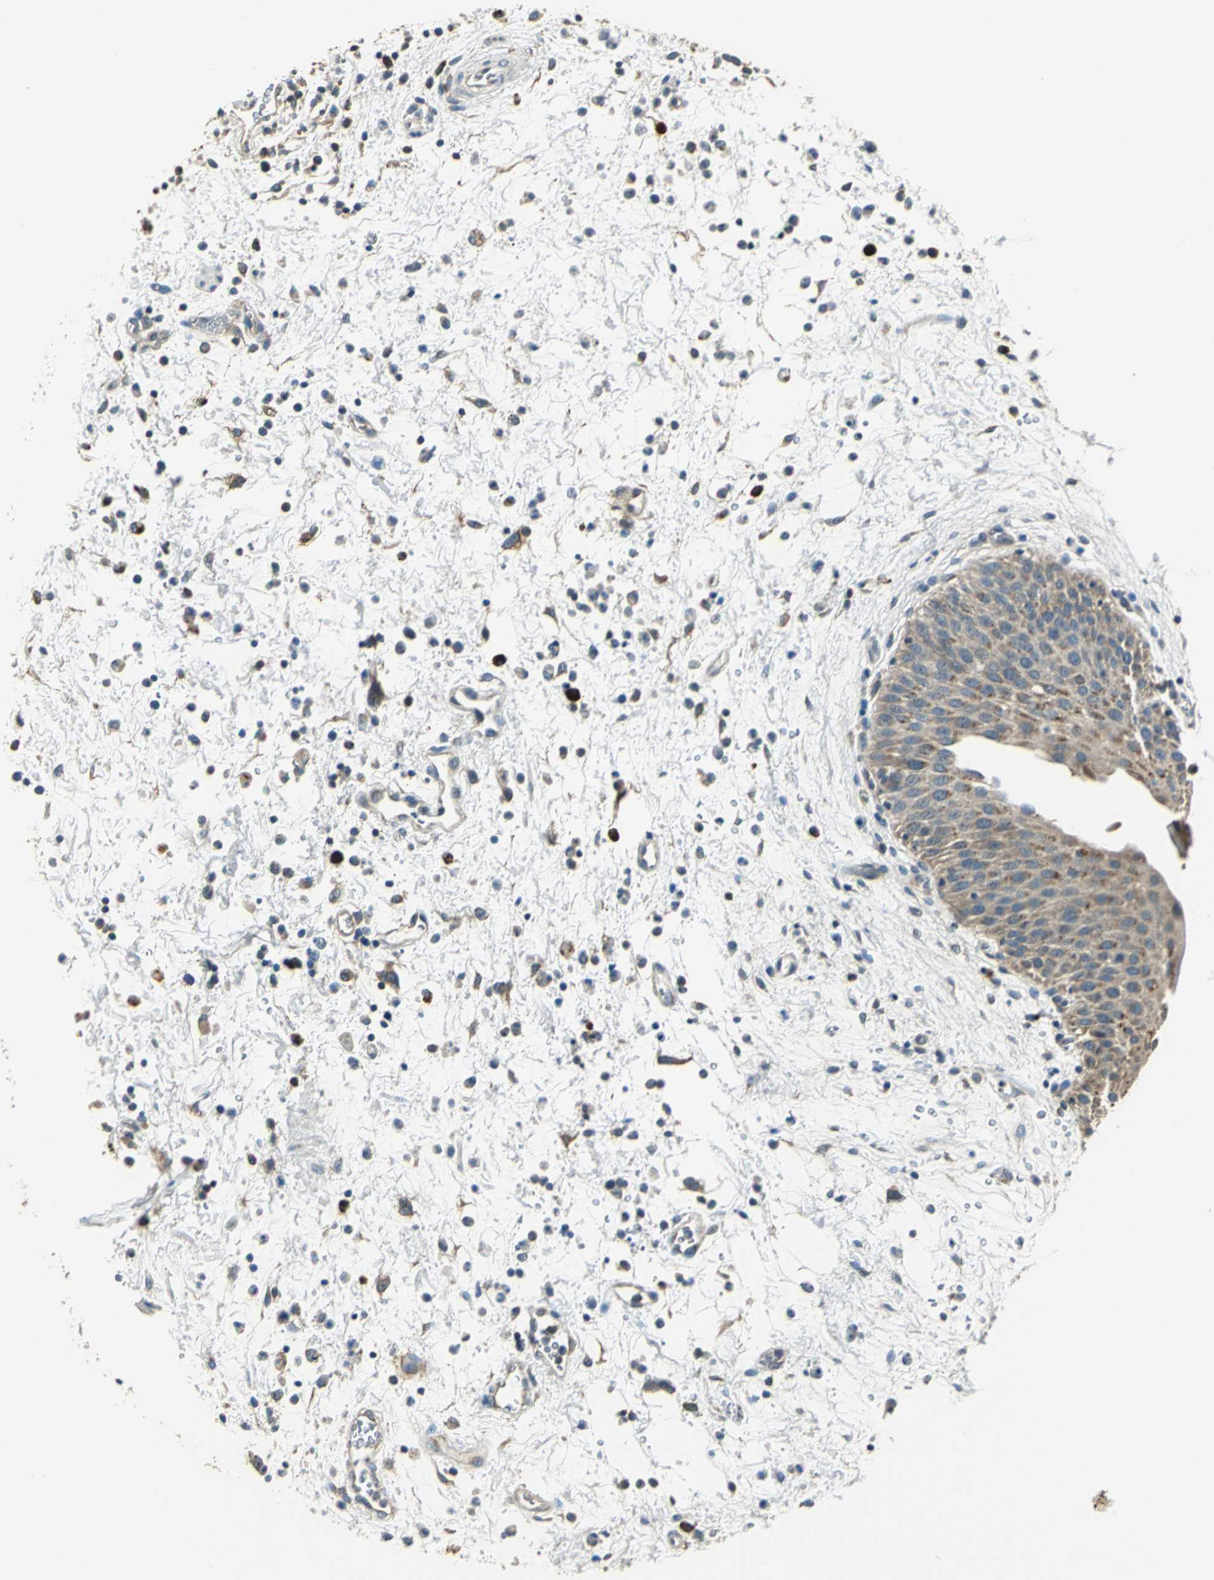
{"staining": {"intensity": "moderate", "quantity": ">75%", "location": "cytoplasmic/membranous"}, "tissue": "urinary bladder", "cell_type": "Urothelial cells", "image_type": "normal", "snomed": [{"axis": "morphology", "description": "Normal tissue, NOS"}, {"axis": "morphology", "description": "Dysplasia, NOS"}, {"axis": "topography", "description": "Urinary bladder"}], "caption": "Immunohistochemistry (IHC) (DAB (3,3'-diaminobenzidine)) staining of benign human urinary bladder reveals moderate cytoplasmic/membranous protein staining in about >75% of urothelial cells.", "gene": "NIT1", "patient": {"sex": "male", "age": 35}}